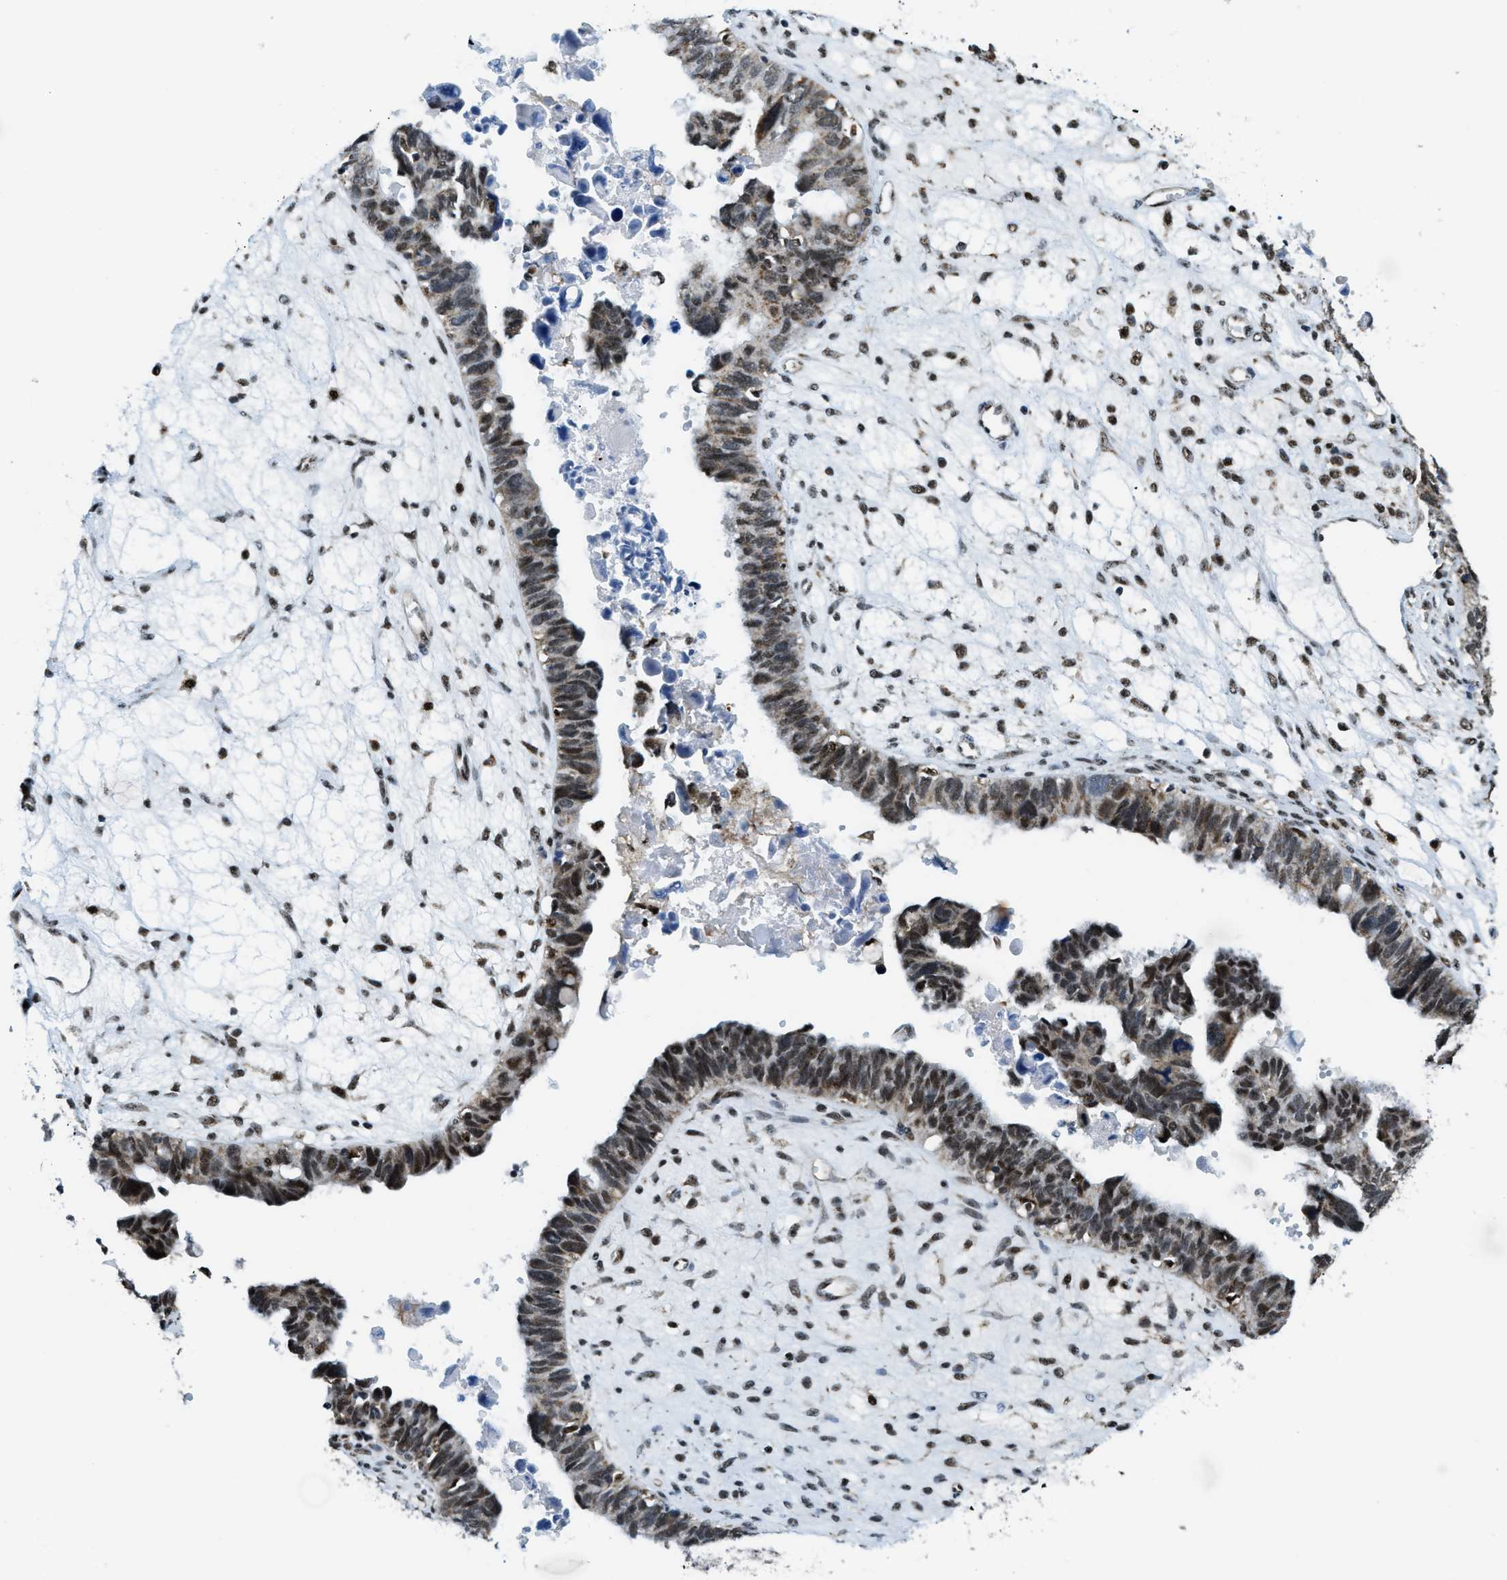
{"staining": {"intensity": "moderate", "quantity": ">75%", "location": "nuclear"}, "tissue": "ovarian cancer", "cell_type": "Tumor cells", "image_type": "cancer", "snomed": [{"axis": "morphology", "description": "Cystadenocarcinoma, serous, NOS"}, {"axis": "topography", "description": "Ovary"}], "caption": "IHC of human ovarian serous cystadenocarcinoma displays medium levels of moderate nuclear positivity in about >75% of tumor cells.", "gene": "SP100", "patient": {"sex": "female", "age": 79}}